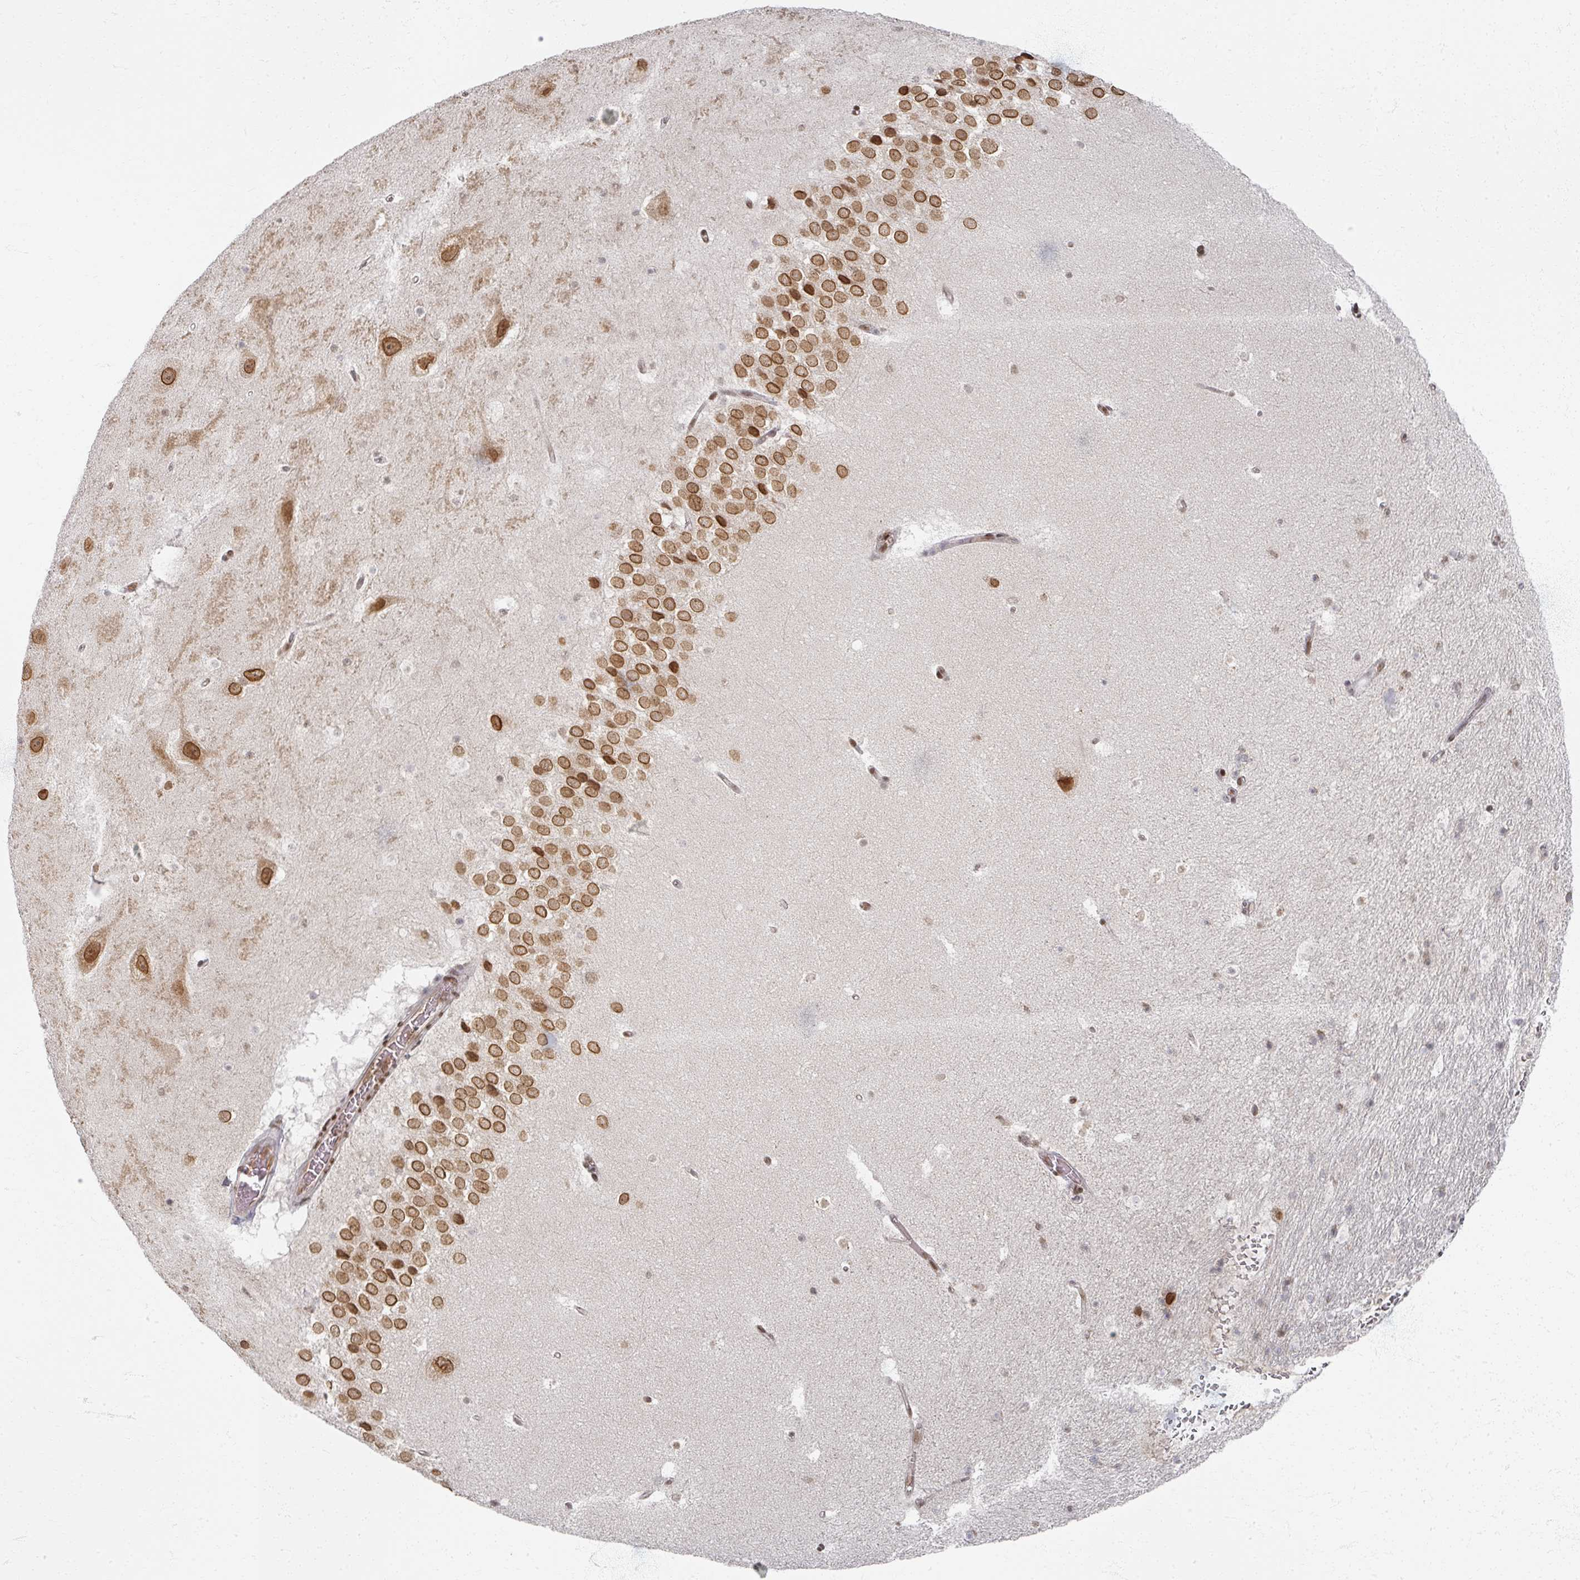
{"staining": {"intensity": "moderate", "quantity": "<25%", "location": "nuclear"}, "tissue": "hippocampus", "cell_type": "Glial cells", "image_type": "normal", "snomed": [{"axis": "morphology", "description": "Normal tissue, NOS"}, {"axis": "topography", "description": "Hippocampus"}], "caption": "Immunohistochemistry (DAB) staining of normal hippocampus displays moderate nuclear protein expression in approximately <25% of glial cells. (Stains: DAB (3,3'-diaminobenzidine) in brown, nuclei in blue, Microscopy: brightfield microscopy at high magnification).", "gene": "PSKH1", "patient": {"sex": "male", "age": 37}}